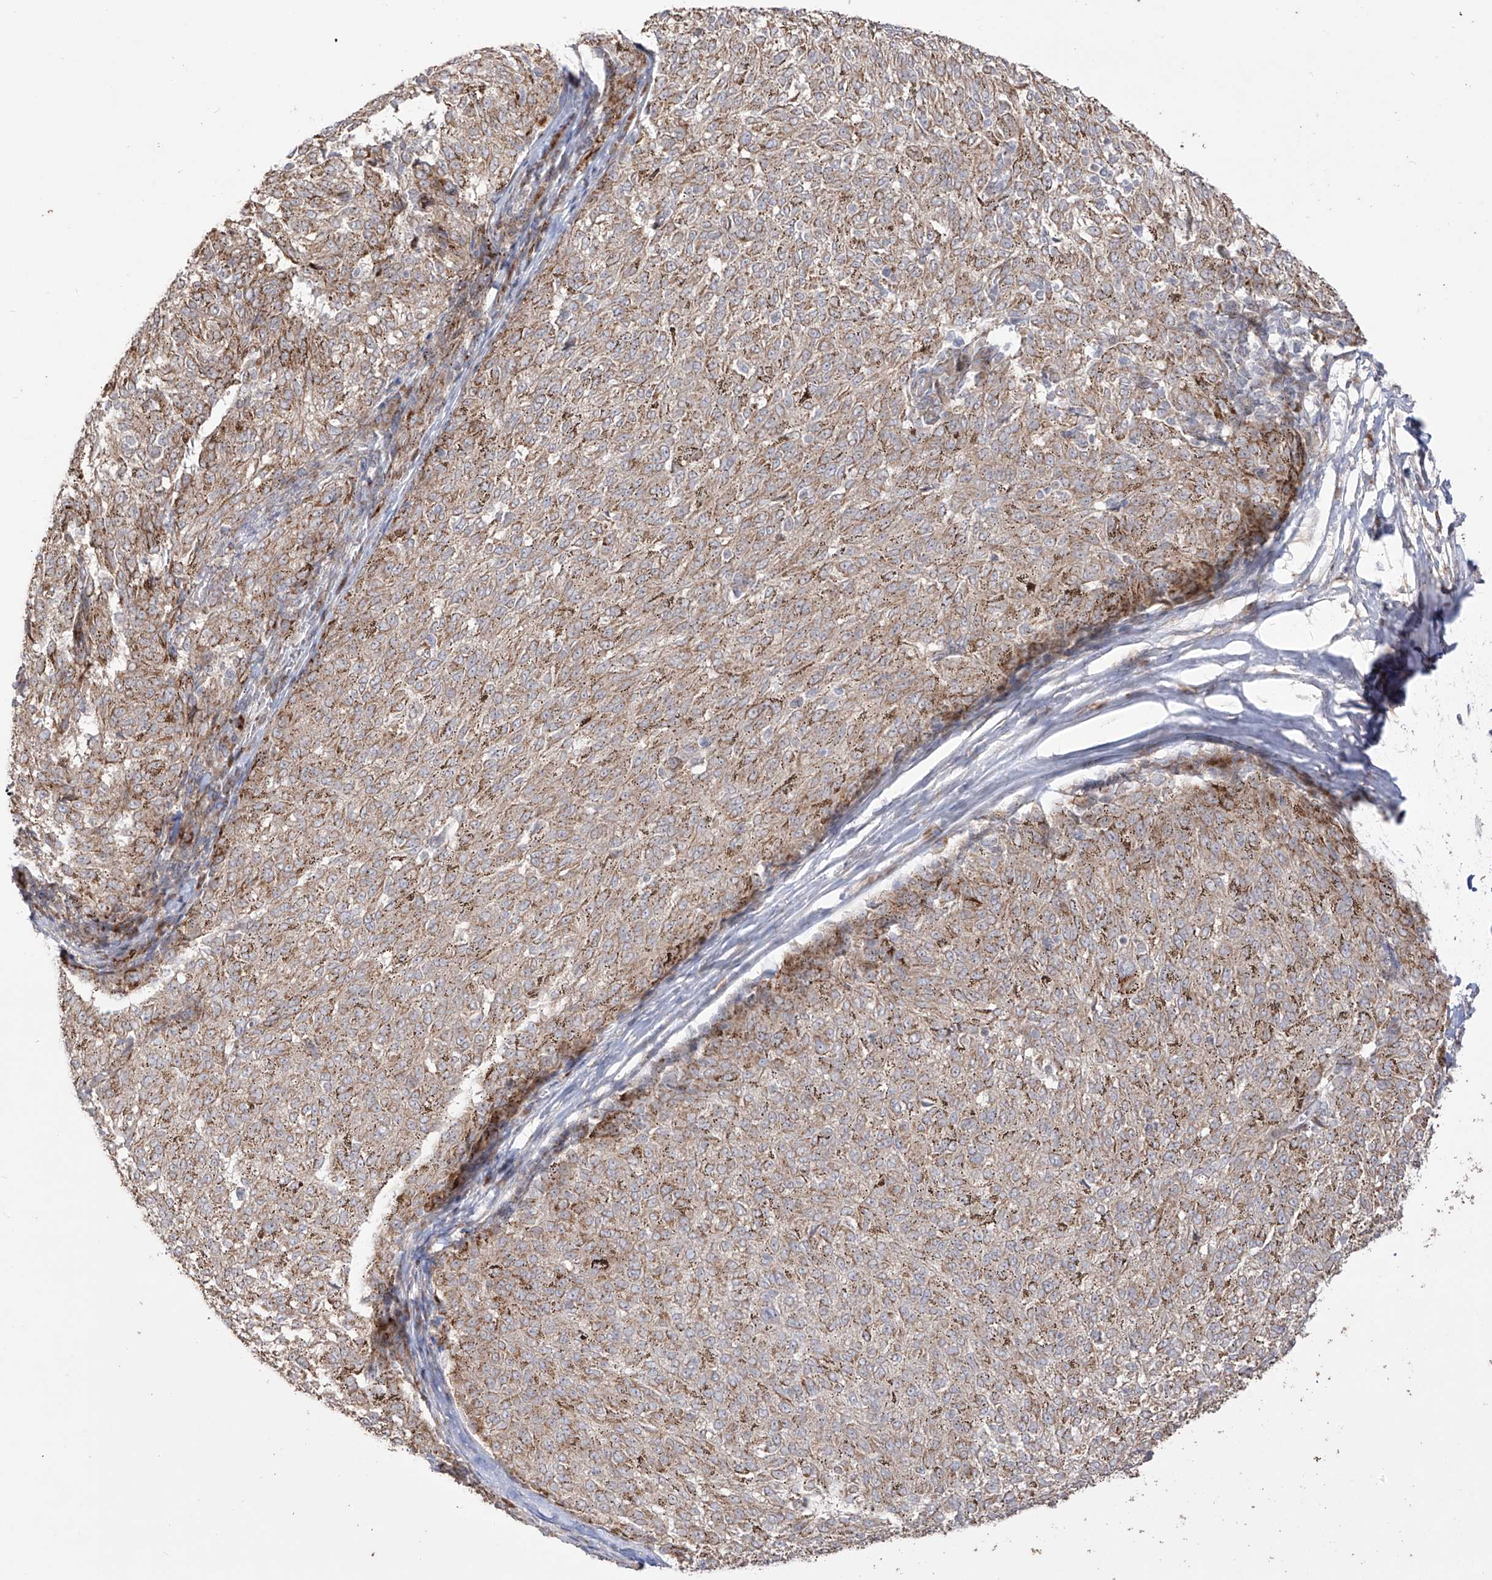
{"staining": {"intensity": "weak", "quantity": ">75%", "location": "cytoplasmic/membranous"}, "tissue": "melanoma", "cell_type": "Tumor cells", "image_type": "cancer", "snomed": [{"axis": "morphology", "description": "Malignant melanoma, NOS"}, {"axis": "topography", "description": "Skin"}], "caption": "Brown immunohistochemical staining in melanoma demonstrates weak cytoplasmic/membranous expression in approximately >75% of tumor cells.", "gene": "YKT6", "patient": {"sex": "female", "age": 72}}